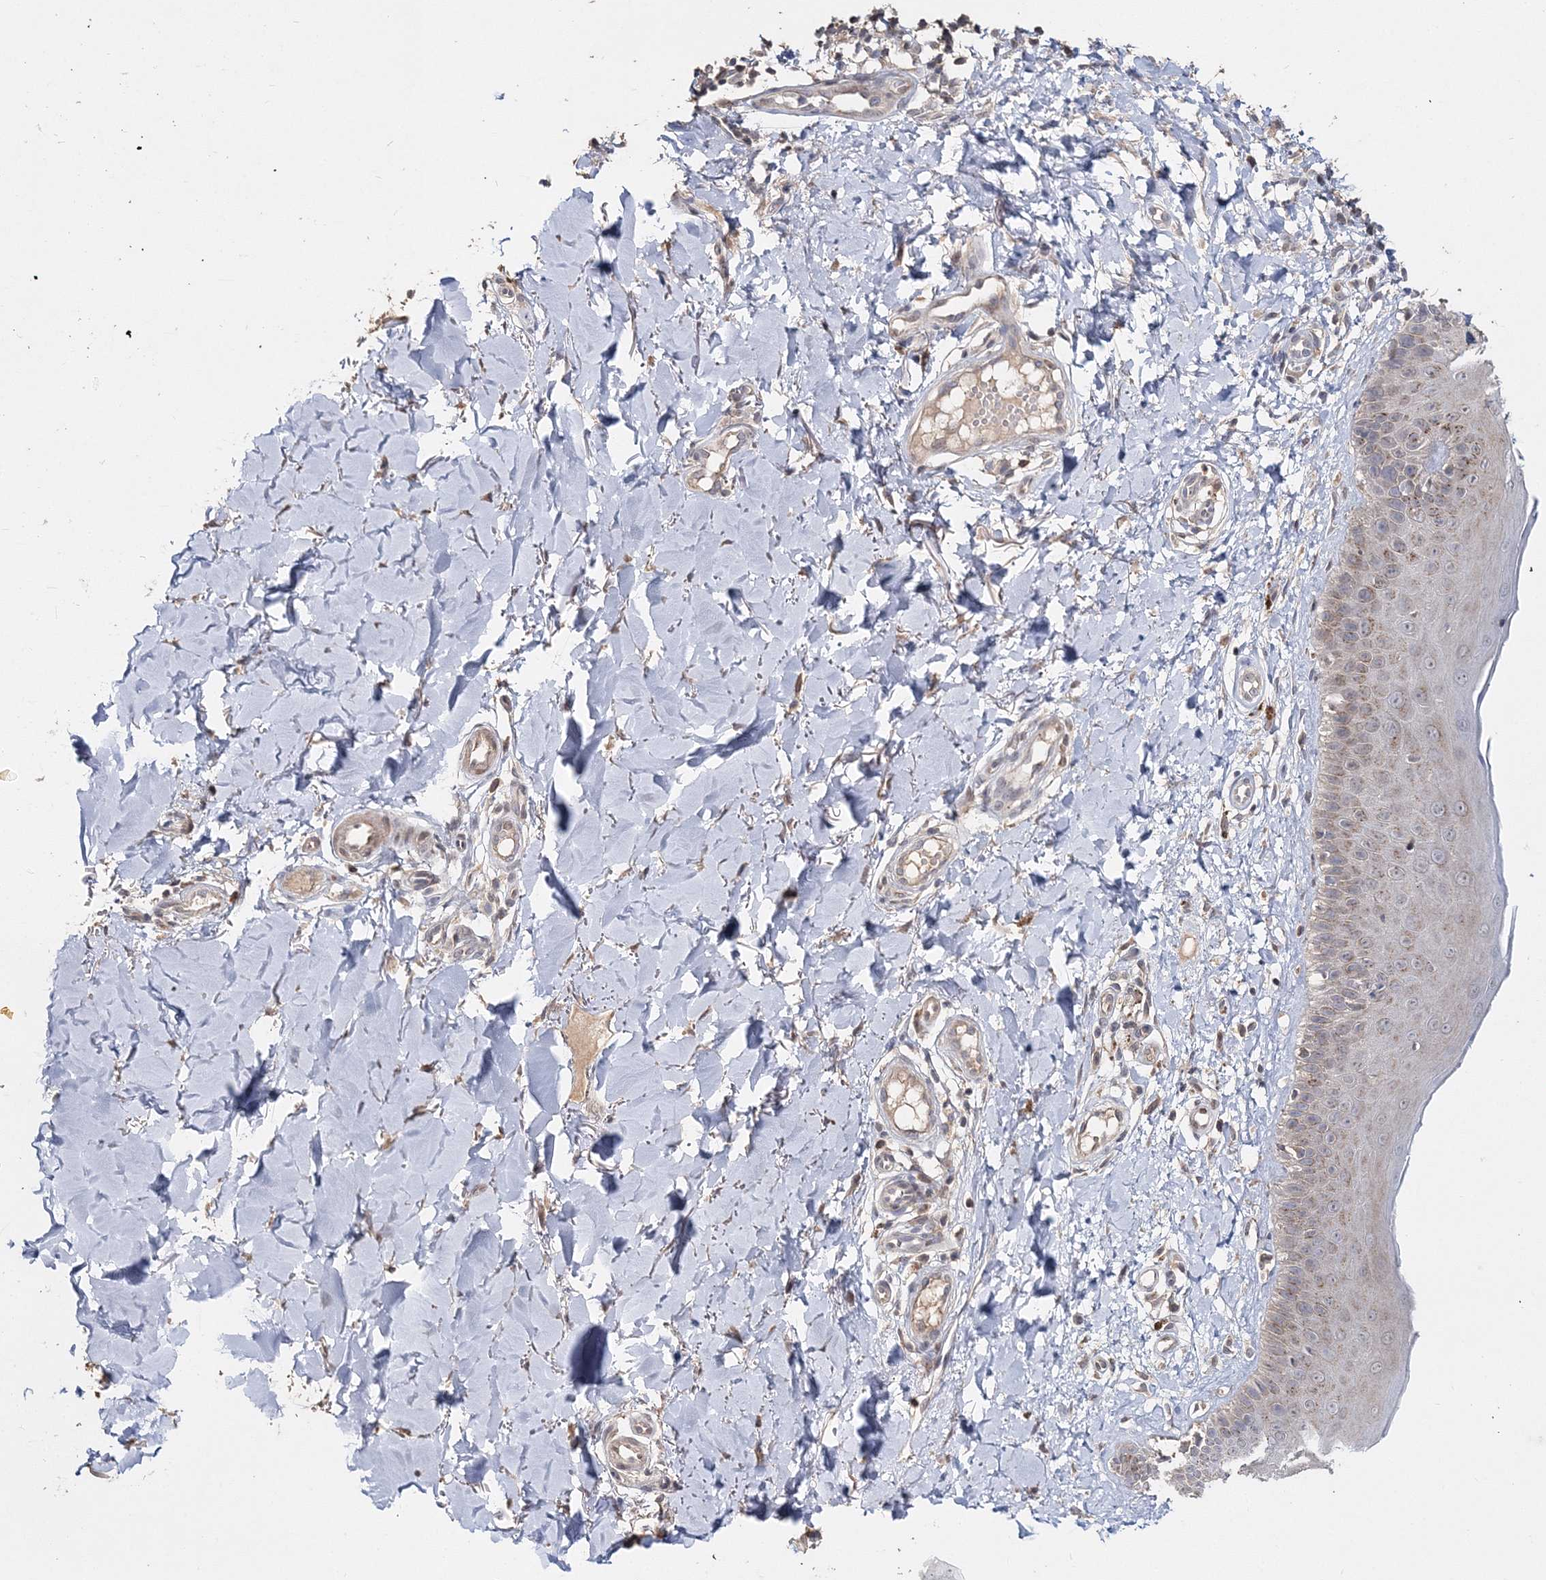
{"staining": {"intensity": "weak", "quantity": "25%-75%", "location": "cytoplasmic/membranous"}, "tissue": "skin", "cell_type": "Fibroblasts", "image_type": "normal", "snomed": [{"axis": "morphology", "description": "Normal tissue, NOS"}, {"axis": "topography", "description": "Skin"}], "caption": "Immunohistochemical staining of benign human skin reveals weak cytoplasmic/membranous protein staining in about 25%-75% of fibroblasts.", "gene": "GJB5", "patient": {"sex": "male", "age": 52}}